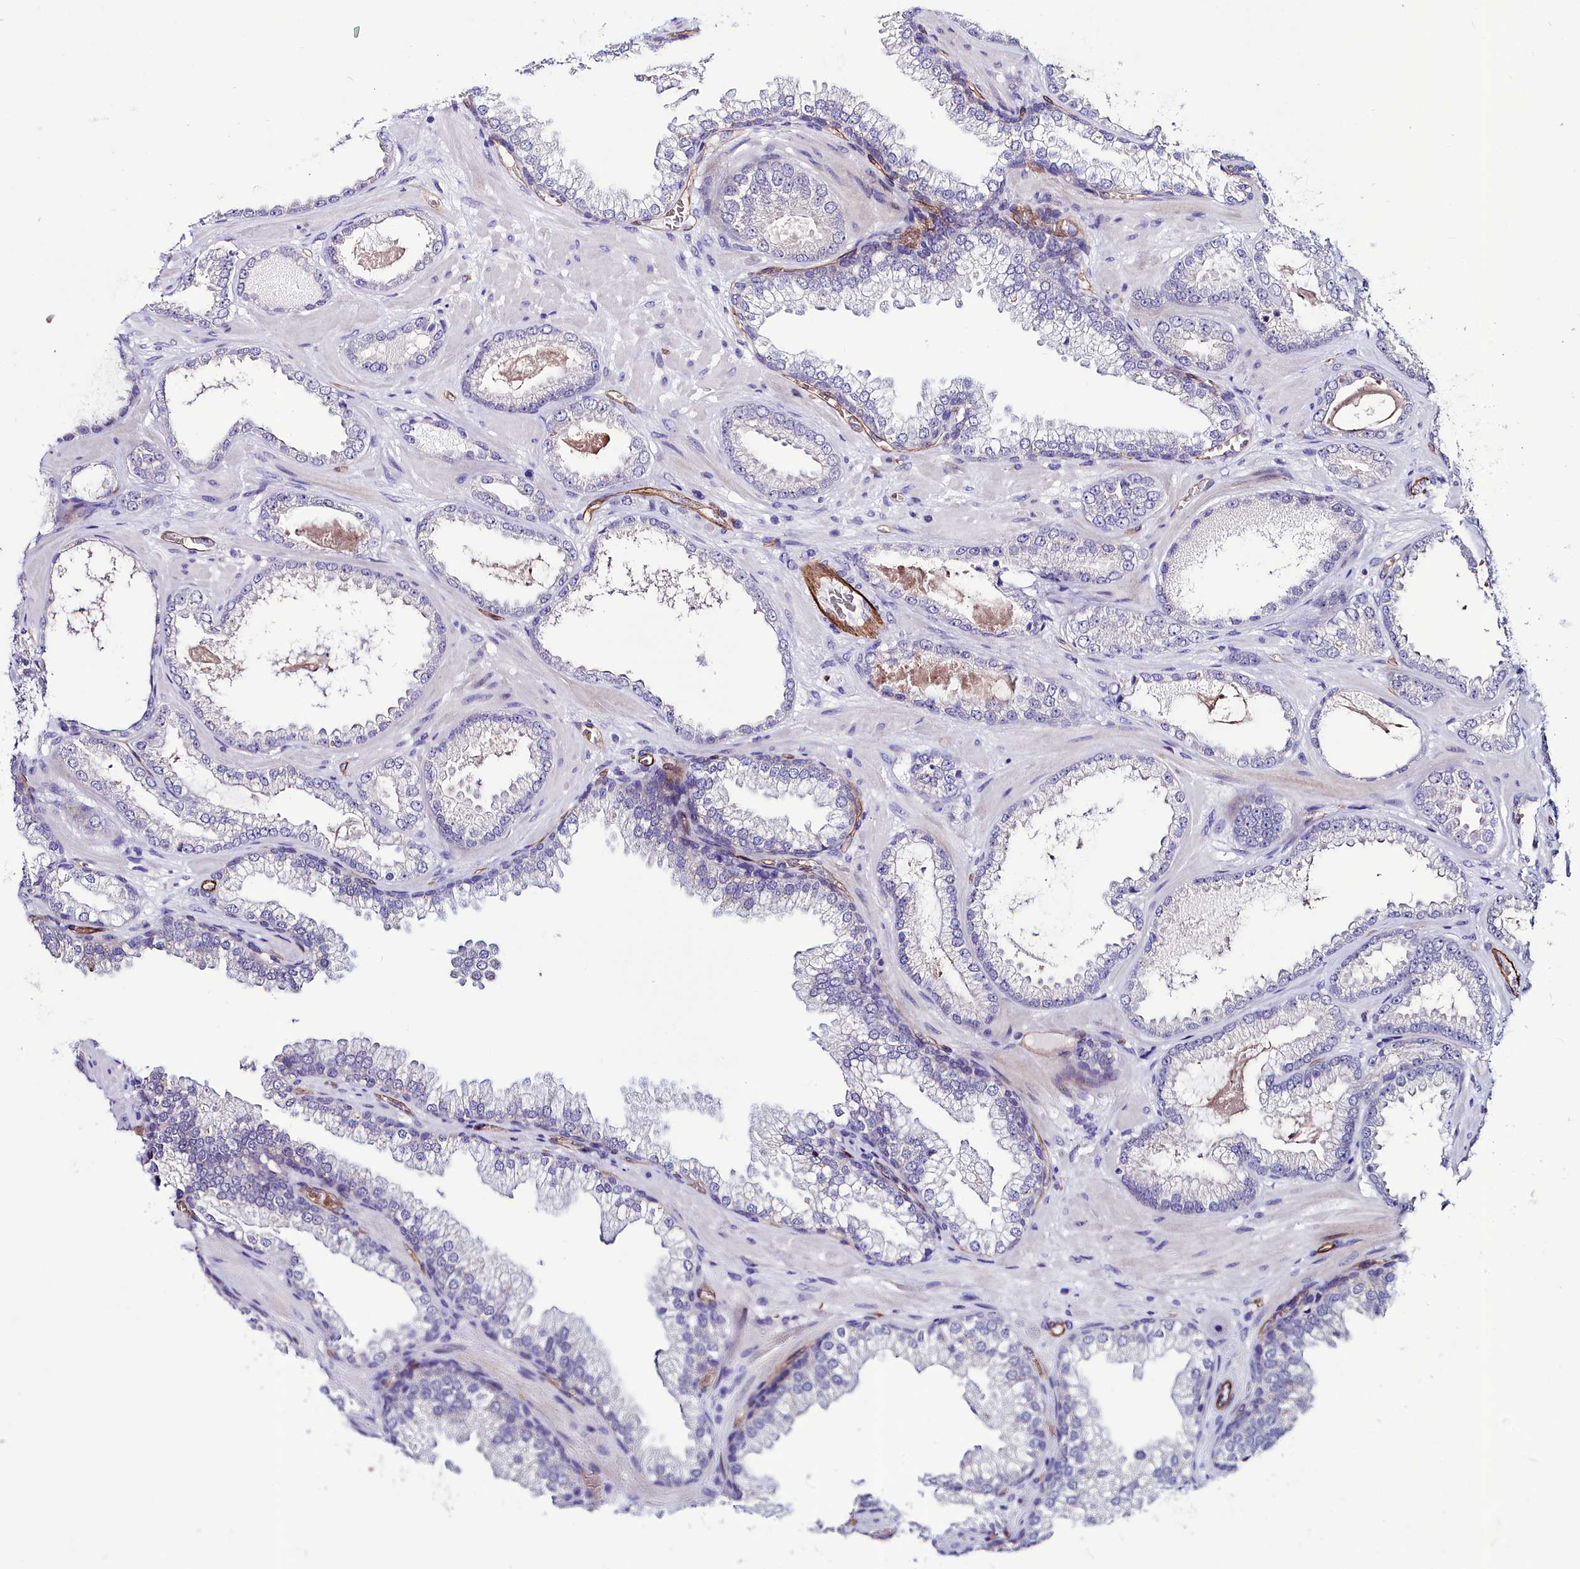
{"staining": {"intensity": "negative", "quantity": "none", "location": "none"}, "tissue": "prostate cancer", "cell_type": "Tumor cells", "image_type": "cancer", "snomed": [{"axis": "morphology", "description": "Adenocarcinoma, Low grade"}, {"axis": "topography", "description": "Prostate"}], "caption": "Tumor cells are negative for brown protein staining in prostate cancer (adenocarcinoma (low-grade)).", "gene": "CYP4F11", "patient": {"sex": "male", "age": 57}}